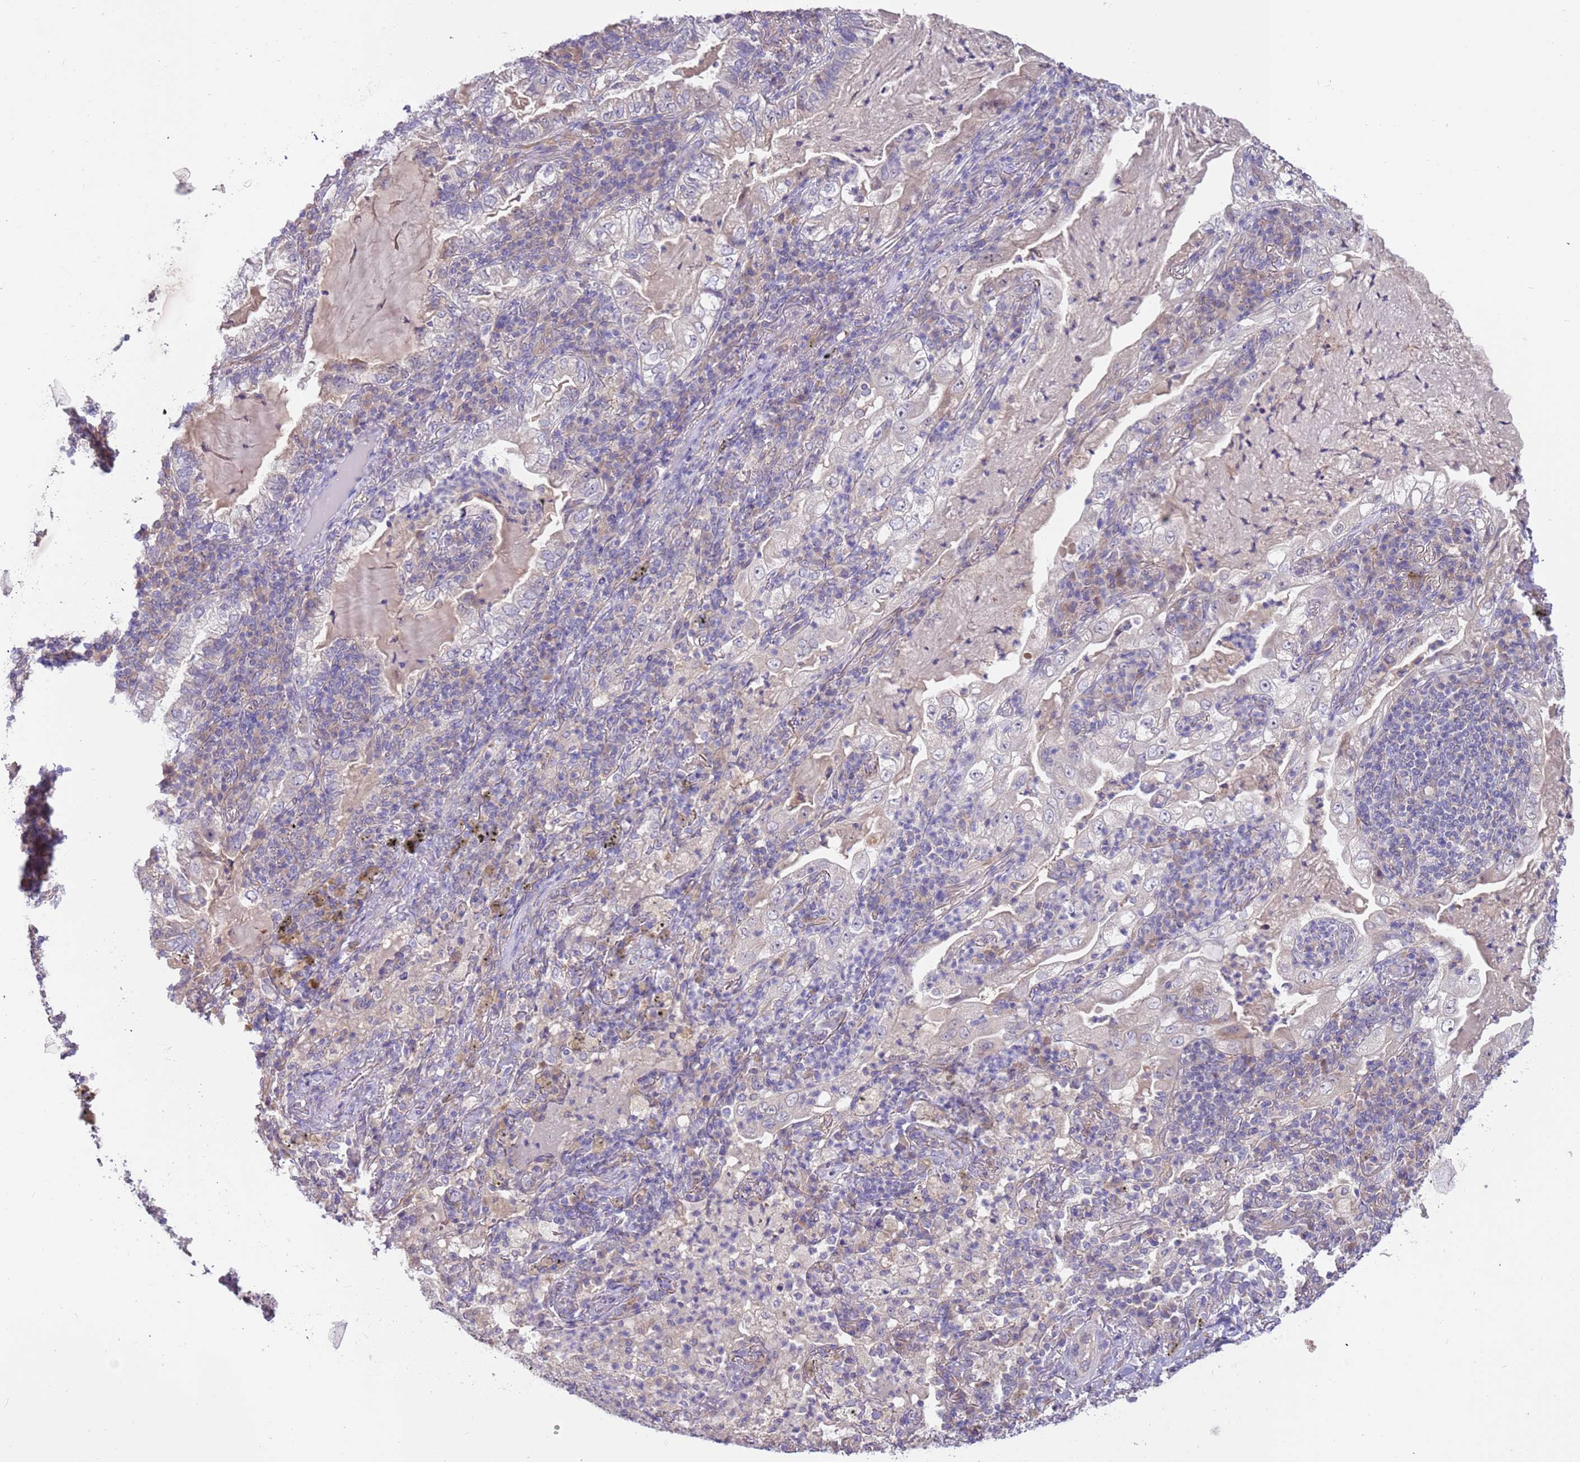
{"staining": {"intensity": "negative", "quantity": "none", "location": "none"}, "tissue": "lung cancer", "cell_type": "Tumor cells", "image_type": "cancer", "snomed": [{"axis": "morphology", "description": "Adenocarcinoma, NOS"}, {"axis": "topography", "description": "Lung"}], "caption": "DAB immunohistochemical staining of lung cancer exhibits no significant expression in tumor cells.", "gene": "CABYR", "patient": {"sex": "female", "age": 73}}